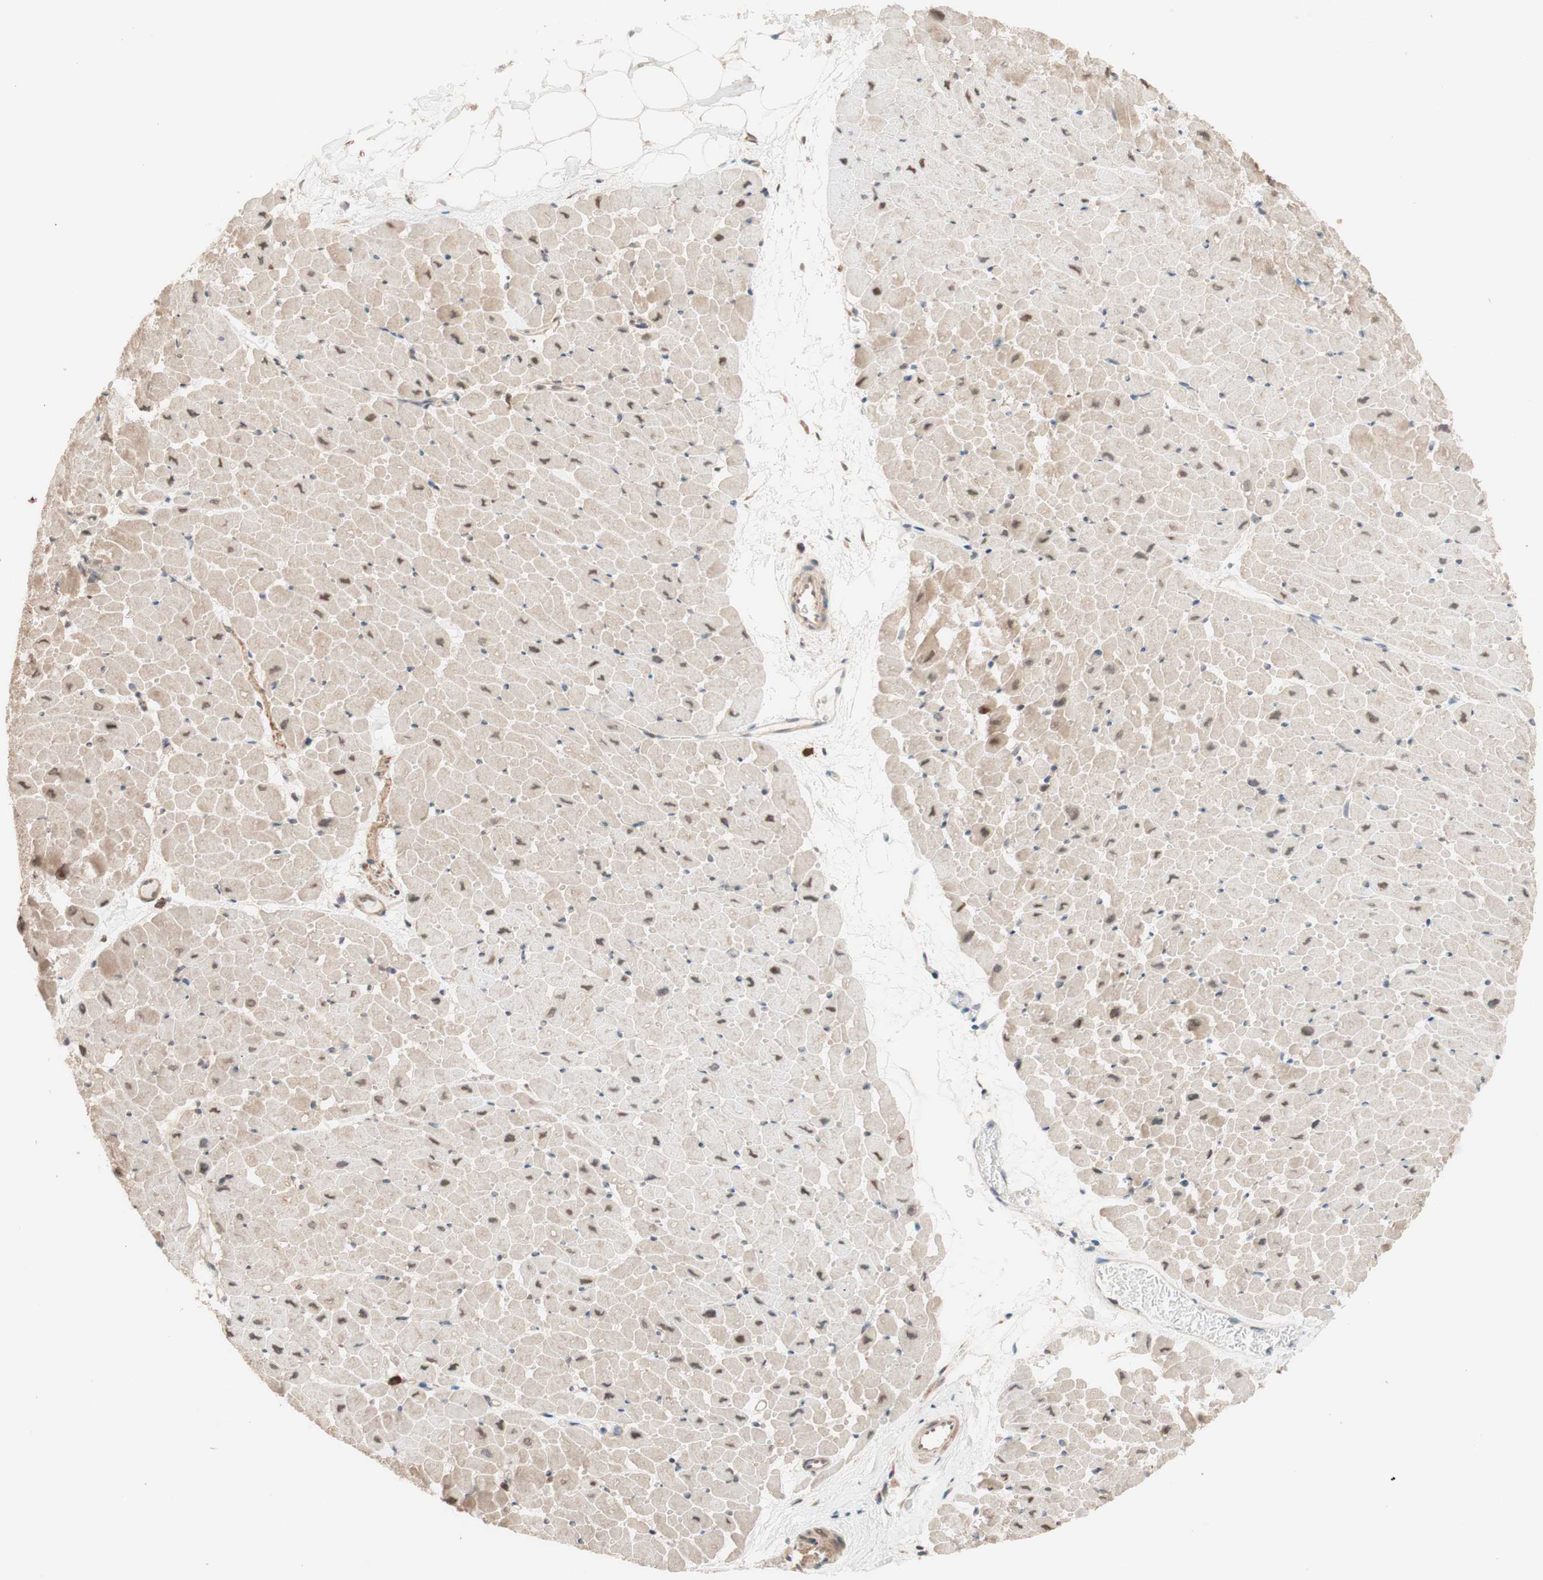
{"staining": {"intensity": "weak", "quantity": "25%-75%", "location": "cytoplasmic/membranous"}, "tissue": "heart muscle", "cell_type": "Cardiomyocytes", "image_type": "normal", "snomed": [{"axis": "morphology", "description": "Normal tissue, NOS"}, {"axis": "topography", "description": "Heart"}], "caption": "About 25%-75% of cardiomyocytes in benign heart muscle show weak cytoplasmic/membranous protein staining as visualized by brown immunohistochemical staining.", "gene": "CCNC", "patient": {"sex": "male", "age": 45}}